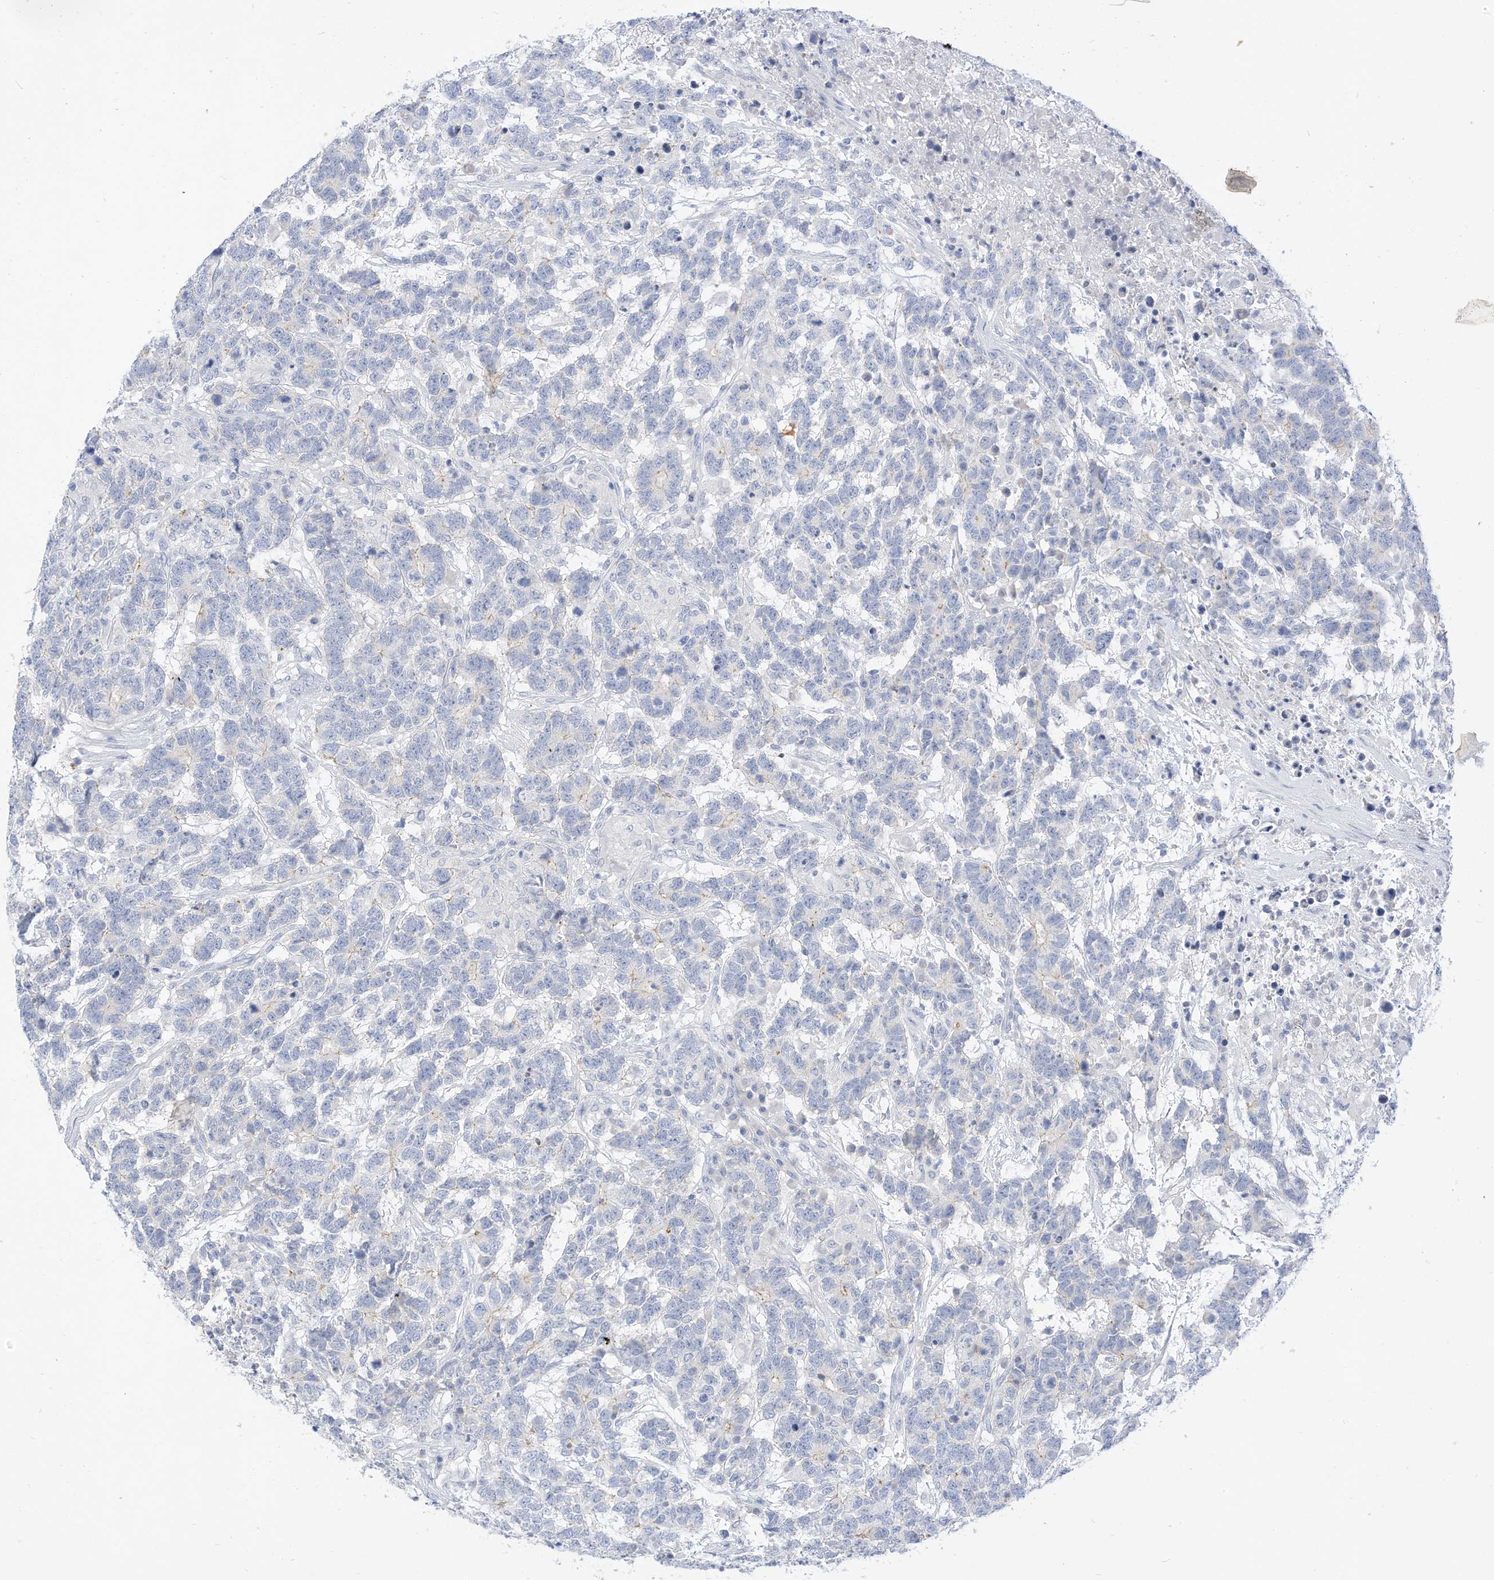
{"staining": {"intensity": "negative", "quantity": "none", "location": "none"}, "tissue": "testis cancer", "cell_type": "Tumor cells", "image_type": "cancer", "snomed": [{"axis": "morphology", "description": "Carcinoma, Embryonal, NOS"}, {"axis": "topography", "description": "Testis"}], "caption": "Protein analysis of embryonal carcinoma (testis) demonstrates no significant expression in tumor cells. (DAB immunohistochemistry (IHC) visualized using brightfield microscopy, high magnification).", "gene": "SPOCD1", "patient": {"sex": "male", "age": 26}}